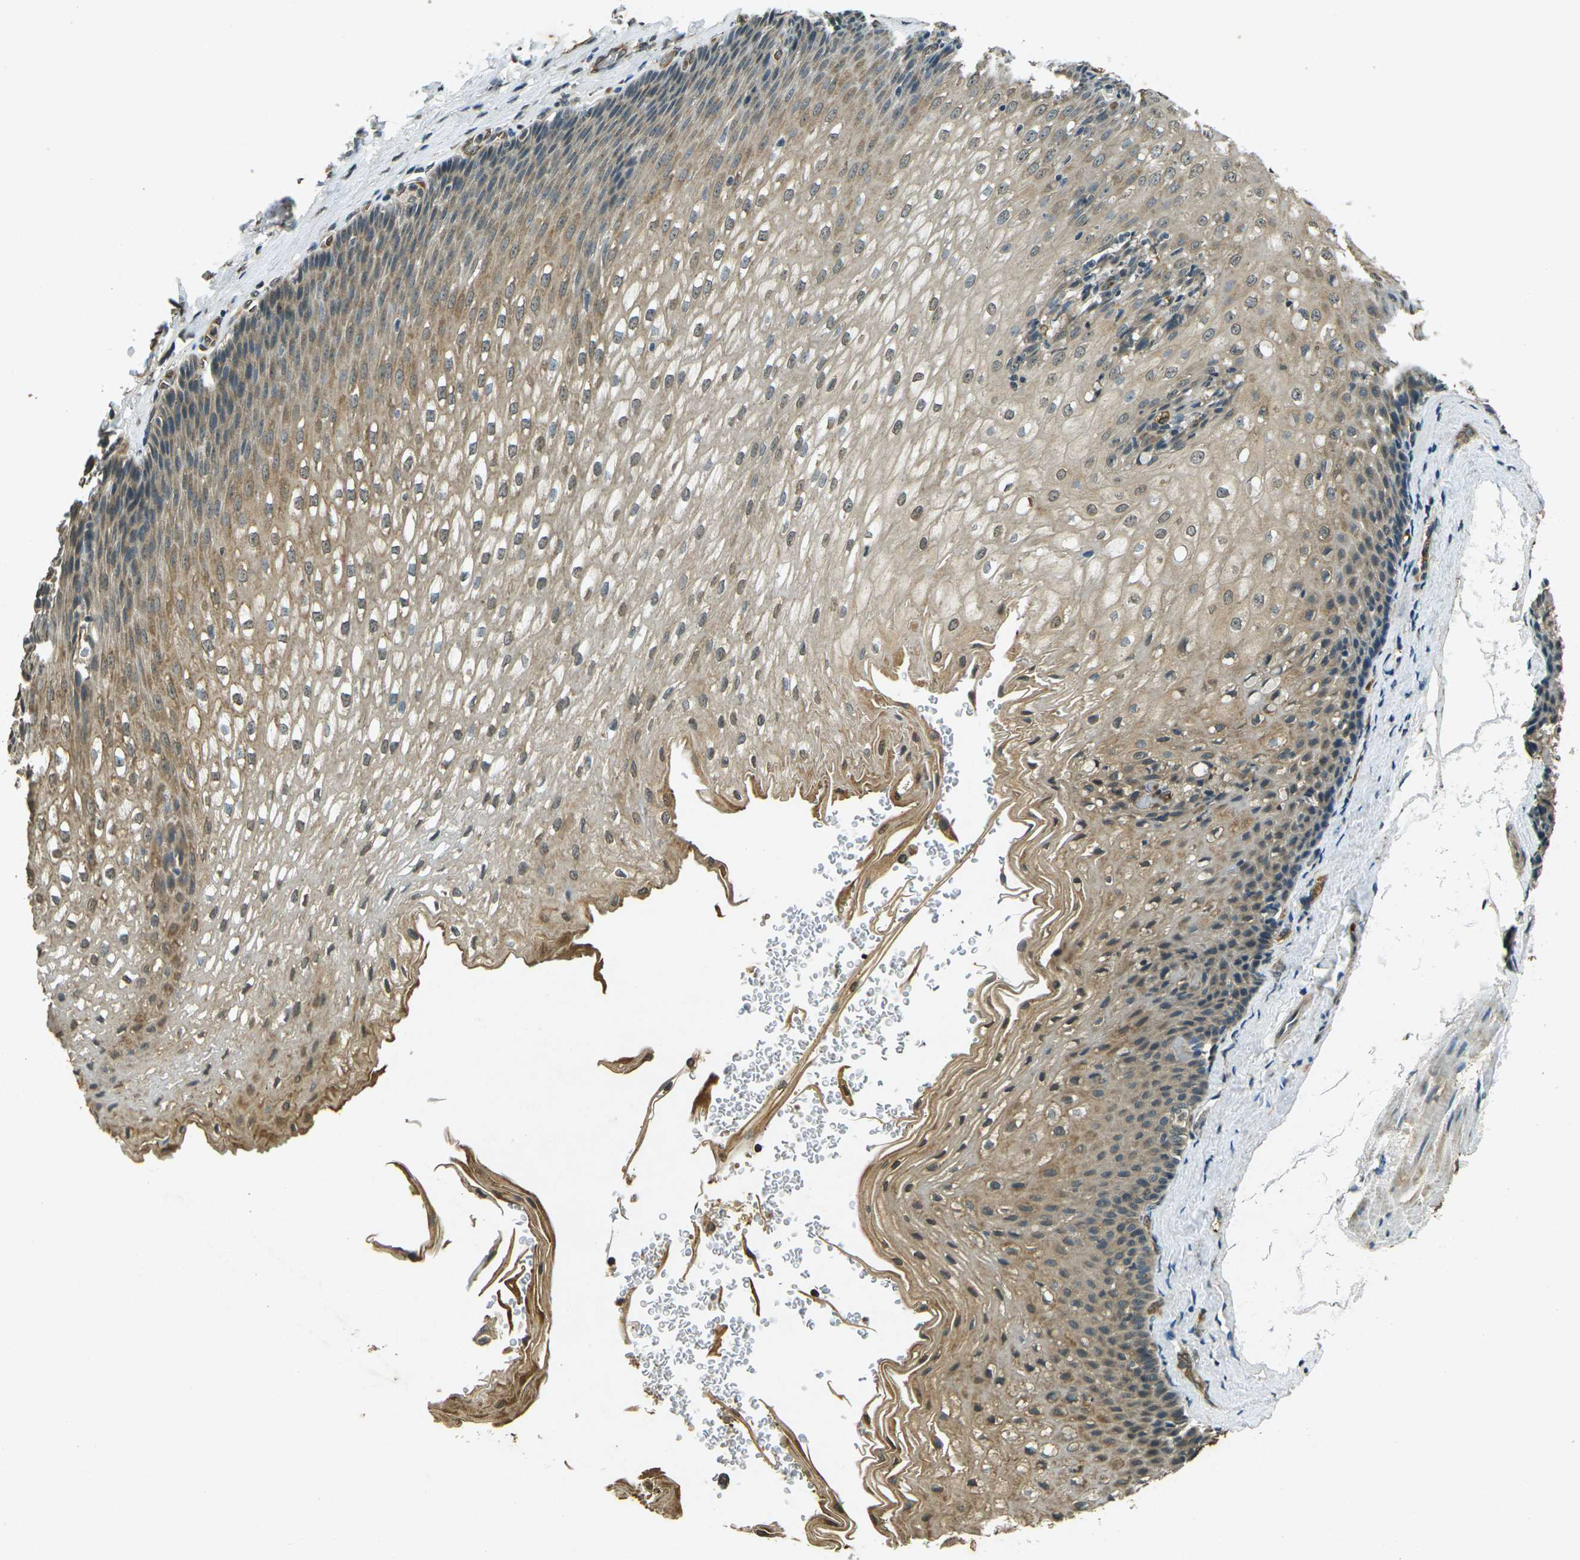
{"staining": {"intensity": "moderate", "quantity": ">75%", "location": "cytoplasmic/membranous"}, "tissue": "esophagus", "cell_type": "Squamous epithelial cells", "image_type": "normal", "snomed": [{"axis": "morphology", "description": "Normal tissue, NOS"}, {"axis": "topography", "description": "Esophagus"}], "caption": "Esophagus stained with a brown dye exhibits moderate cytoplasmic/membranous positive staining in approximately >75% of squamous epithelial cells.", "gene": "PDE2A", "patient": {"sex": "male", "age": 48}}